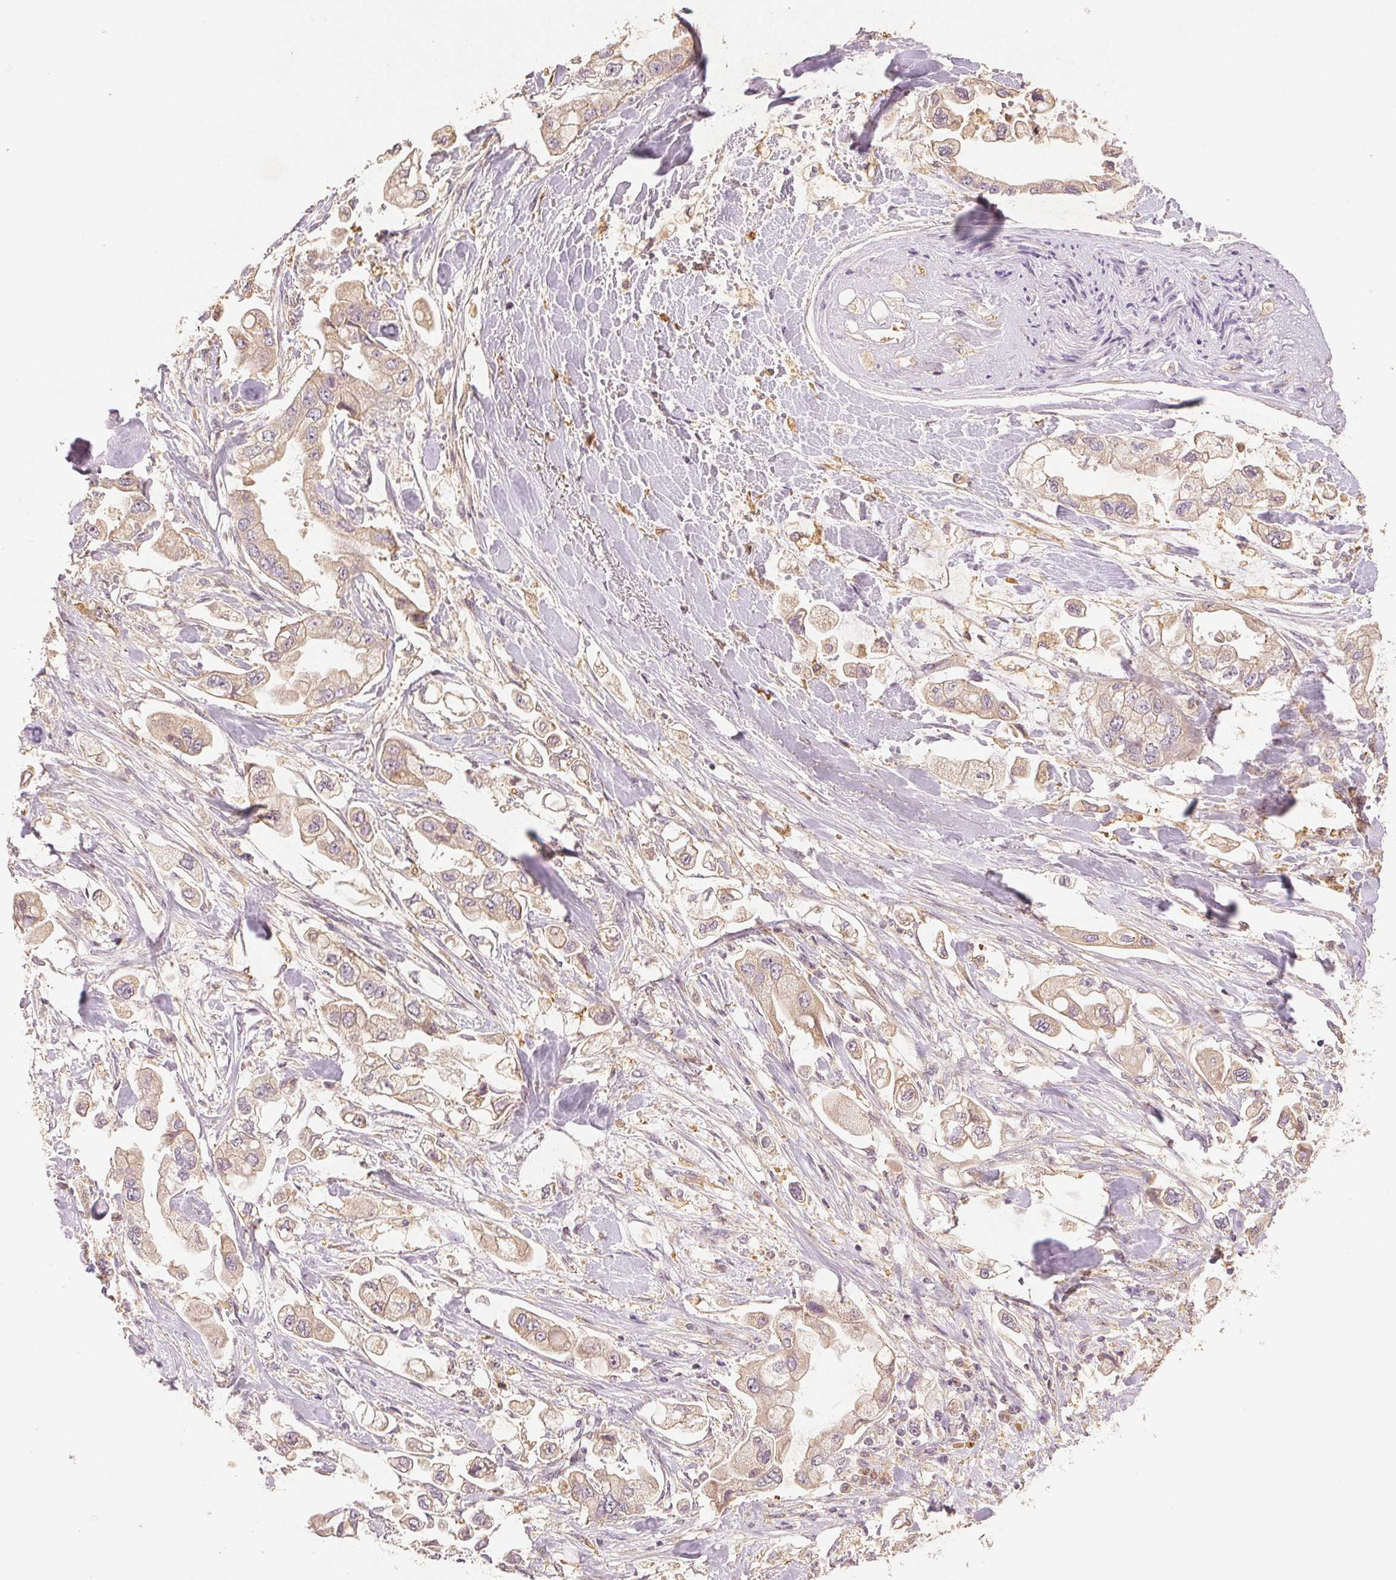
{"staining": {"intensity": "weak", "quantity": "25%-75%", "location": "cytoplasmic/membranous"}, "tissue": "stomach cancer", "cell_type": "Tumor cells", "image_type": "cancer", "snomed": [{"axis": "morphology", "description": "Adenocarcinoma, NOS"}, {"axis": "topography", "description": "Stomach"}], "caption": "Protein expression analysis of human stomach adenocarcinoma reveals weak cytoplasmic/membranous expression in approximately 25%-75% of tumor cells. The protein of interest is shown in brown color, while the nuclei are stained blue.", "gene": "YIF1B", "patient": {"sex": "male", "age": 62}}